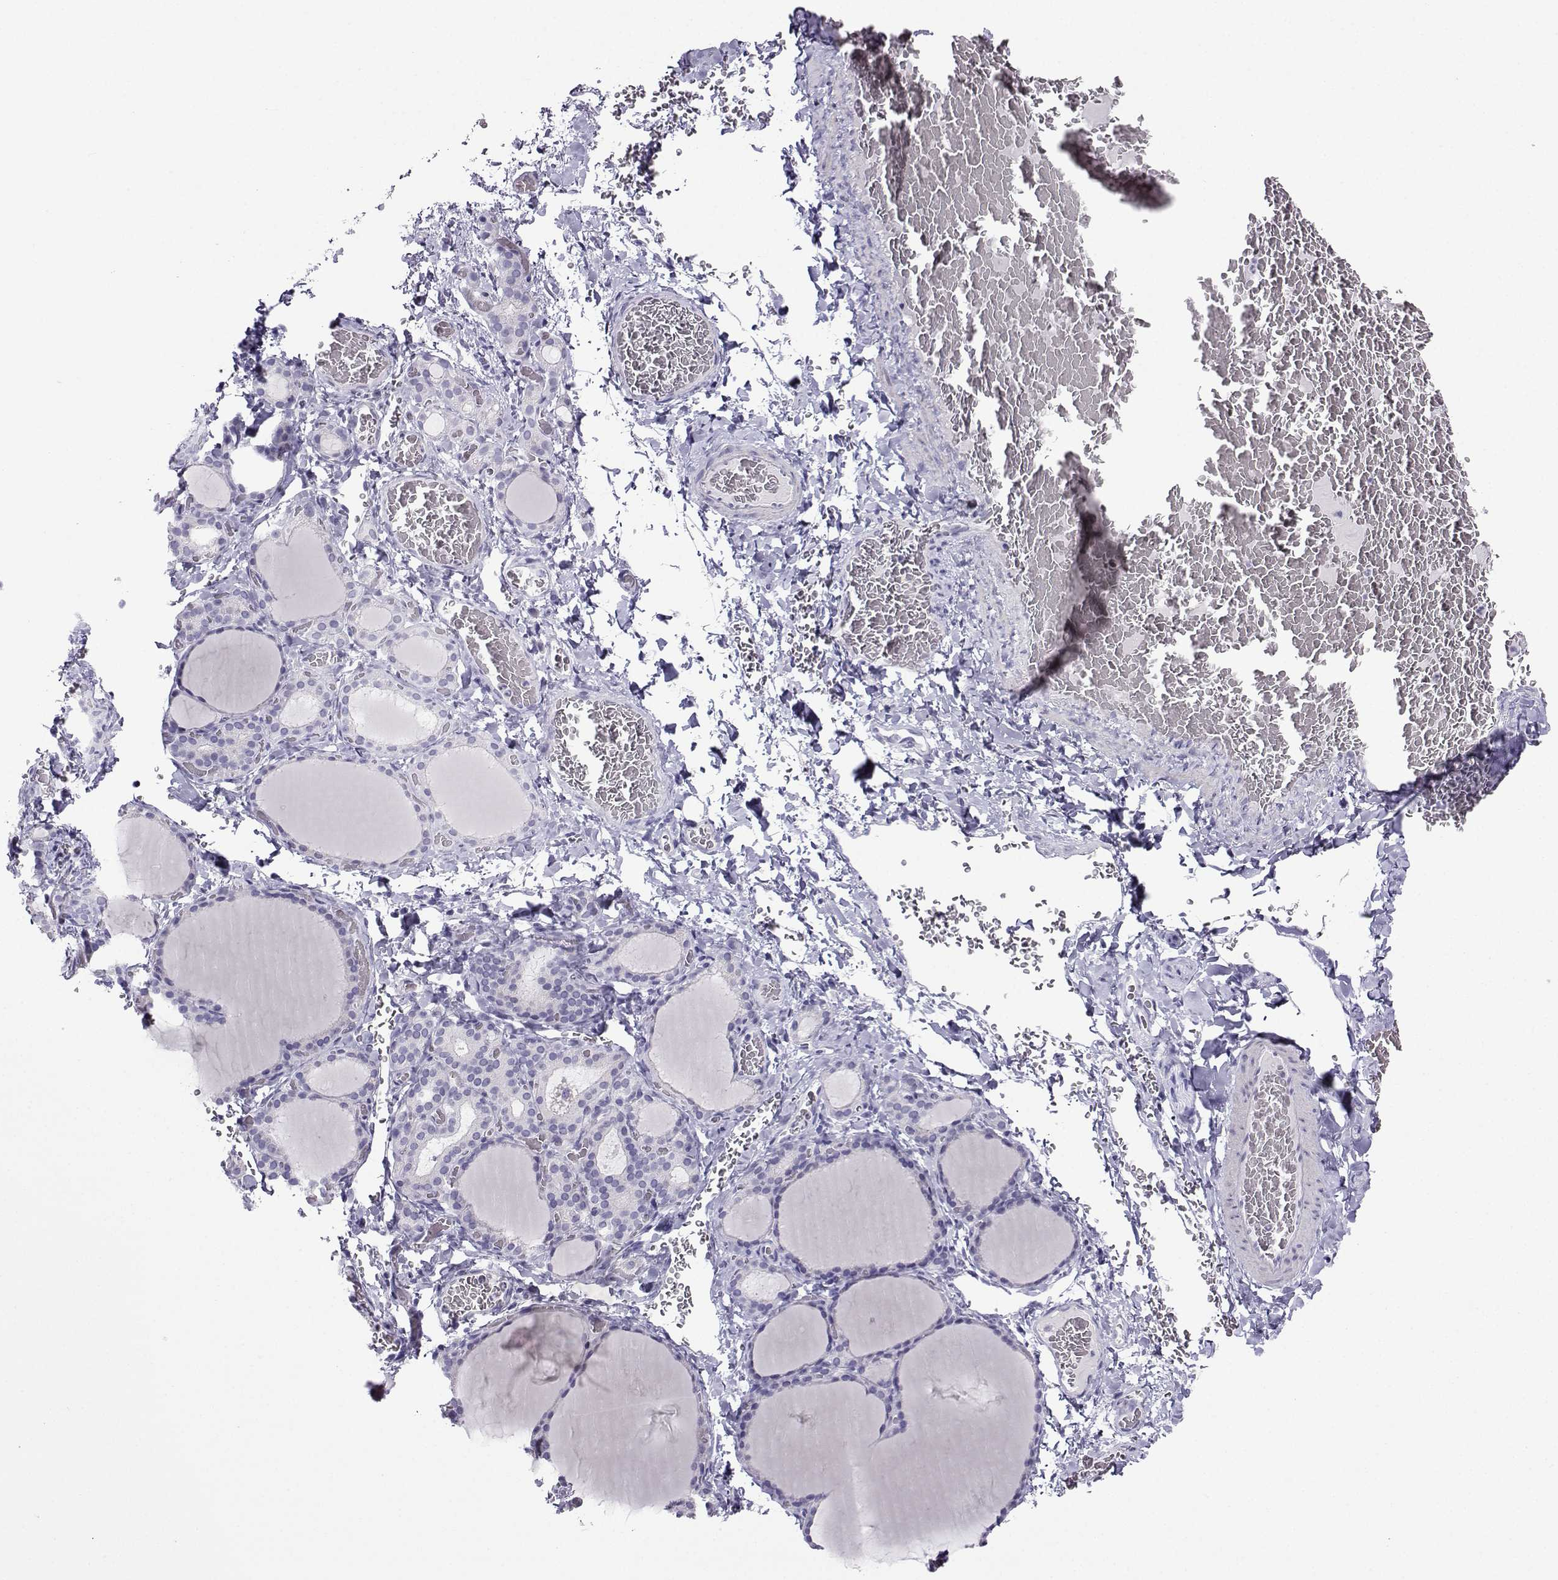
{"staining": {"intensity": "negative", "quantity": "none", "location": "none"}, "tissue": "thyroid gland", "cell_type": "Glandular cells", "image_type": "normal", "snomed": [{"axis": "morphology", "description": "Normal tissue, NOS"}, {"axis": "morphology", "description": "Hyperplasia, NOS"}, {"axis": "topography", "description": "Thyroid gland"}], "caption": "Immunohistochemical staining of normal human thyroid gland demonstrates no significant staining in glandular cells. Nuclei are stained in blue.", "gene": "FBXO24", "patient": {"sex": "female", "age": 27}}